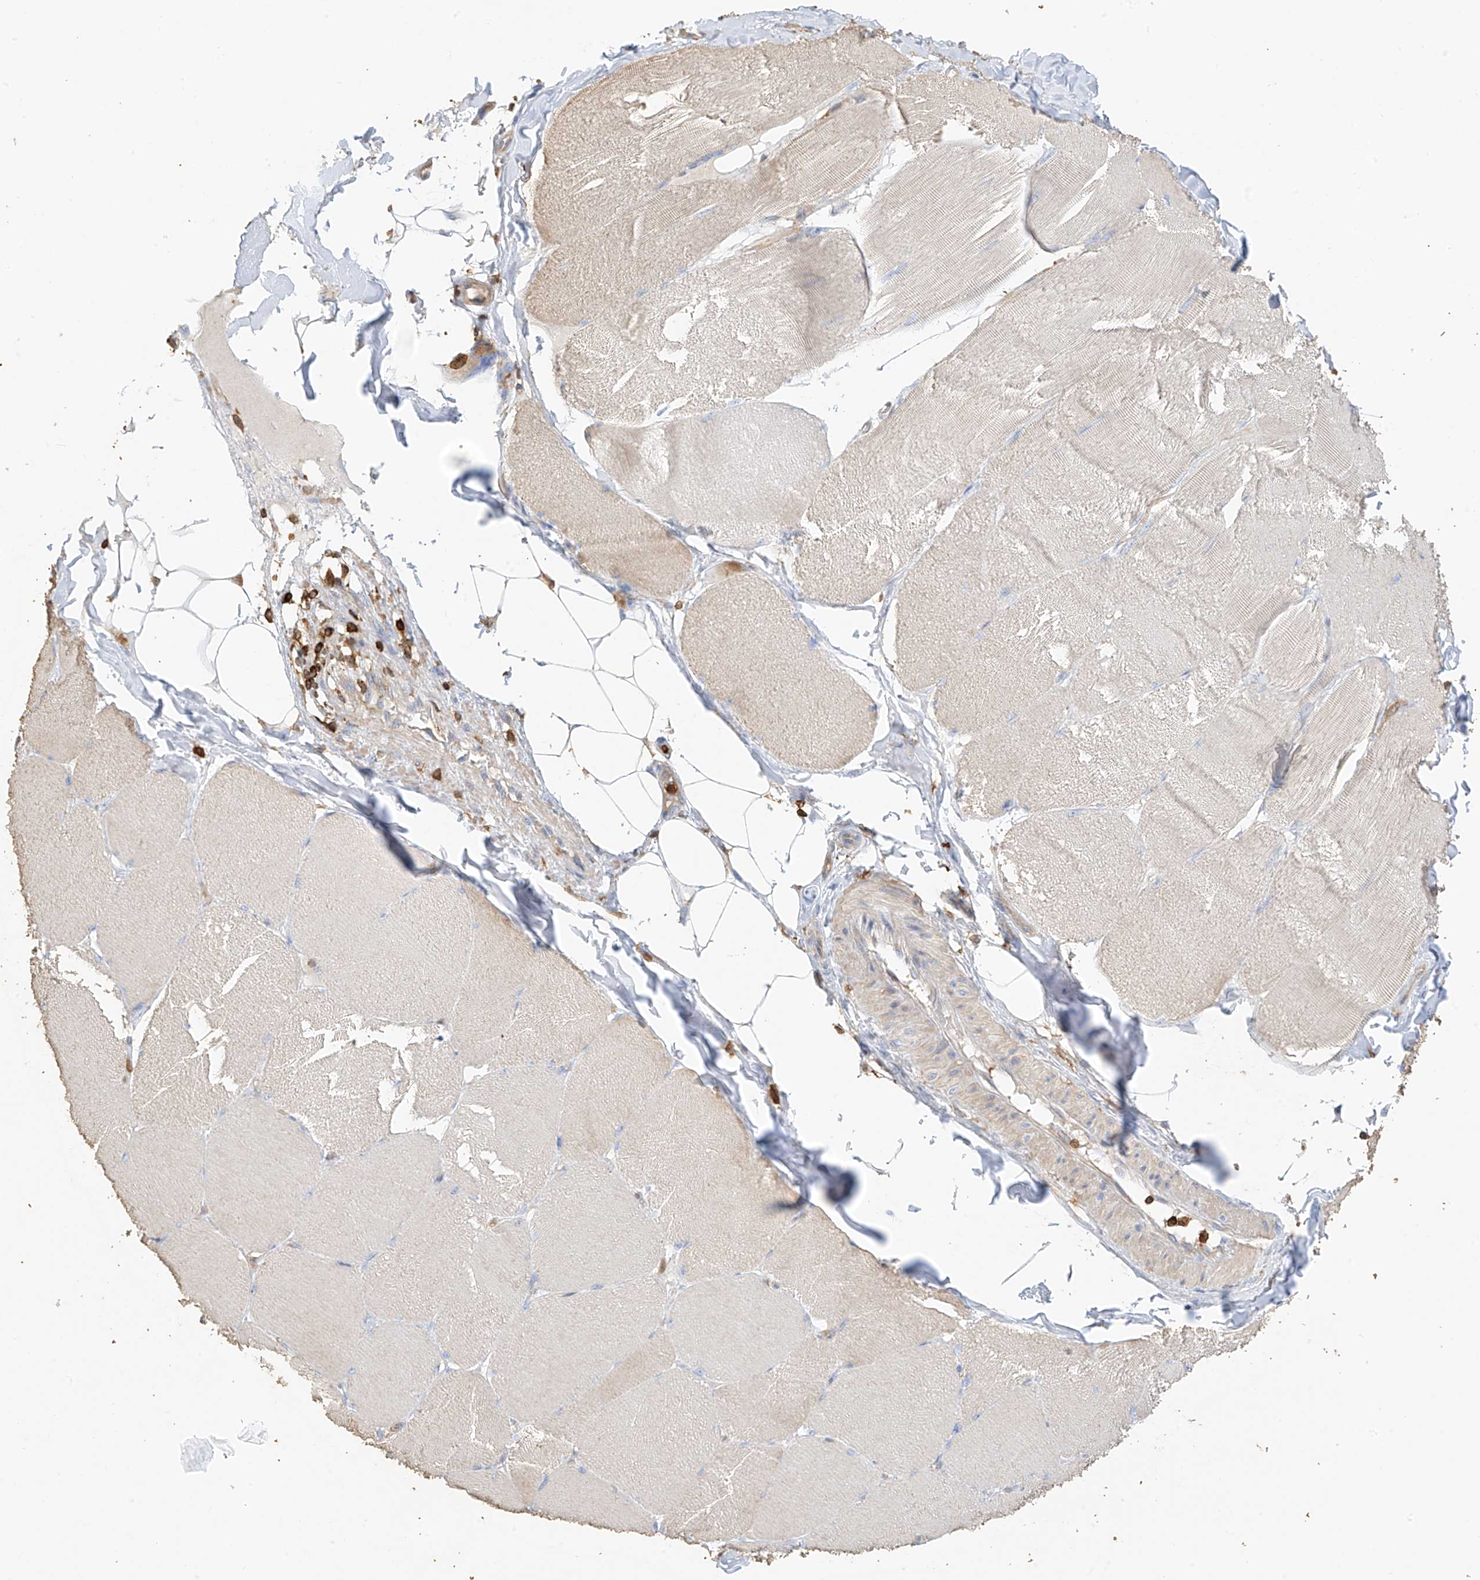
{"staining": {"intensity": "negative", "quantity": "none", "location": "none"}, "tissue": "skeletal muscle", "cell_type": "Myocytes", "image_type": "normal", "snomed": [{"axis": "morphology", "description": "Normal tissue, NOS"}, {"axis": "topography", "description": "Skin"}, {"axis": "topography", "description": "Skeletal muscle"}], "caption": "DAB immunohistochemical staining of normal human skeletal muscle demonstrates no significant staining in myocytes. Brightfield microscopy of IHC stained with DAB (3,3'-diaminobenzidine) (brown) and hematoxylin (blue), captured at high magnification.", "gene": "ARHGAP25", "patient": {"sex": "male", "age": 83}}